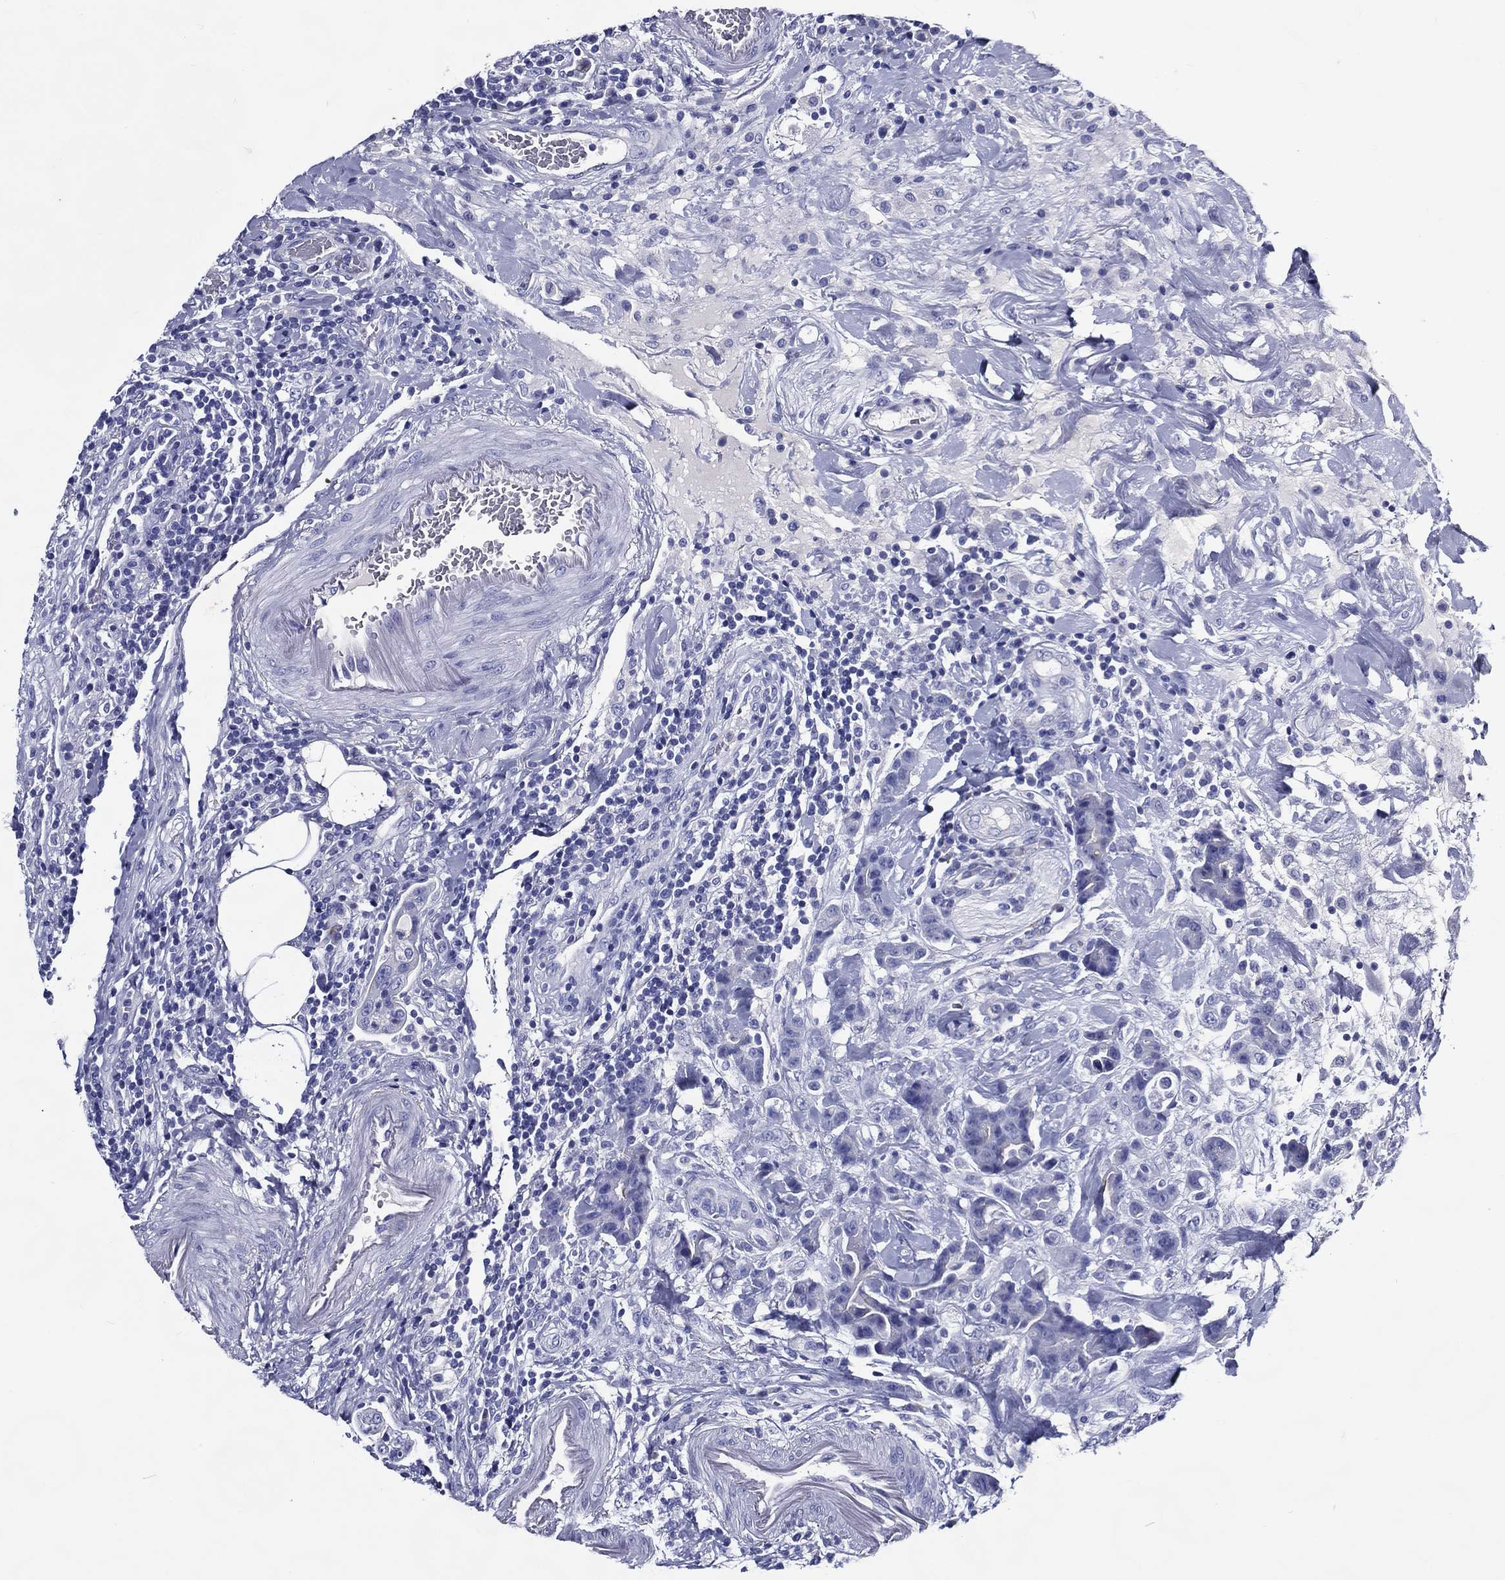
{"staining": {"intensity": "negative", "quantity": "none", "location": "none"}, "tissue": "colorectal cancer", "cell_type": "Tumor cells", "image_type": "cancer", "snomed": [{"axis": "morphology", "description": "Adenocarcinoma, NOS"}, {"axis": "topography", "description": "Colon"}], "caption": "Adenocarcinoma (colorectal) was stained to show a protein in brown. There is no significant positivity in tumor cells.", "gene": "ACE2", "patient": {"sex": "female", "age": 69}}